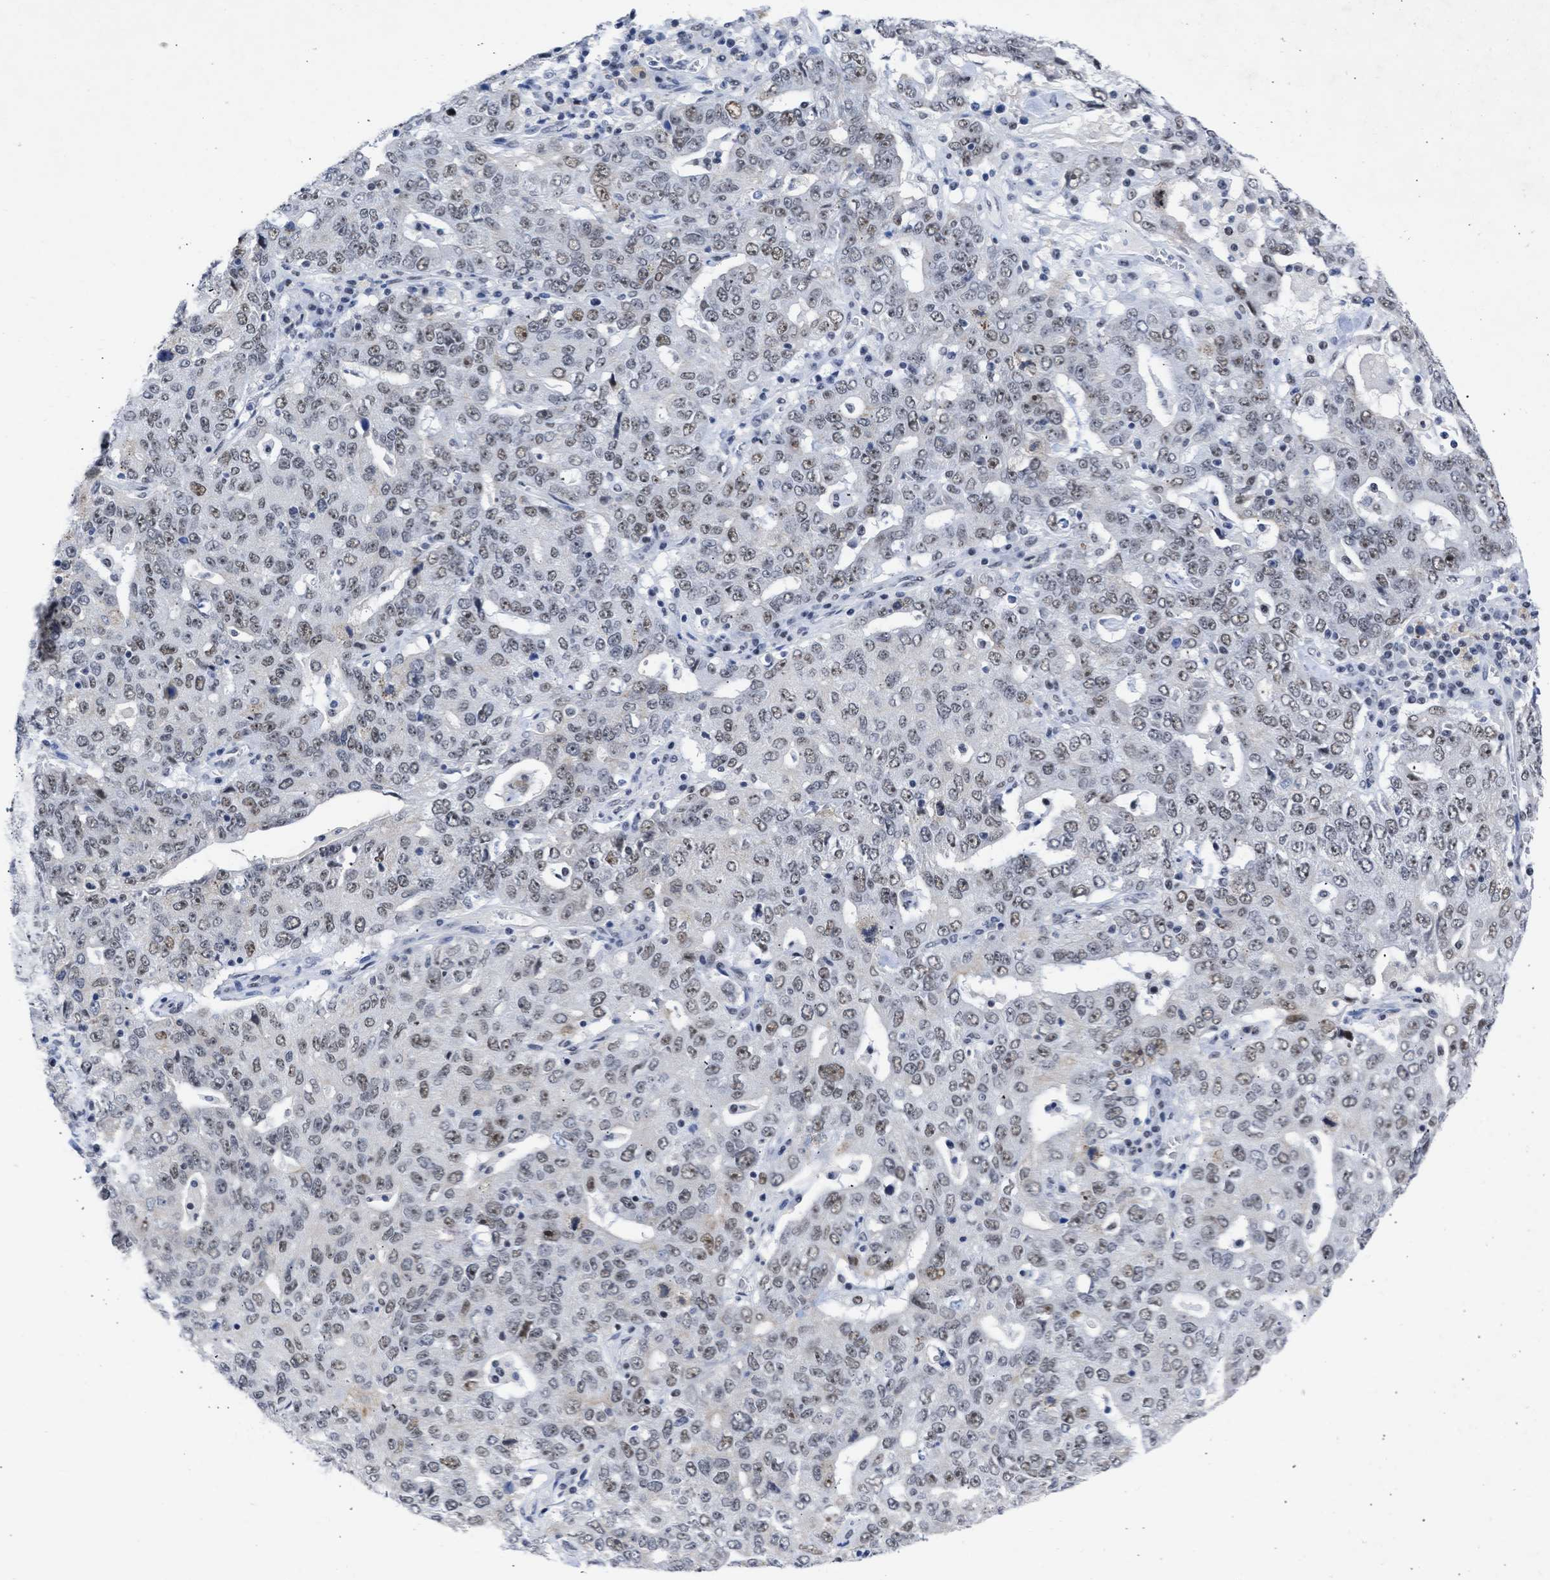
{"staining": {"intensity": "weak", "quantity": ">75%", "location": "nuclear"}, "tissue": "ovarian cancer", "cell_type": "Tumor cells", "image_type": "cancer", "snomed": [{"axis": "morphology", "description": "Carcinoma, endometroid"}, {"axis": "topography", "description": "Ovary"}], "caption": "About >75% of tumor cells in endometroid carcinoma (ovarian) exhibit weak nuclear protein expression as visualized by brown immunohistochemical staining.", "gene": "DDX41", "patient": {"sex": "female", "age": 62}}